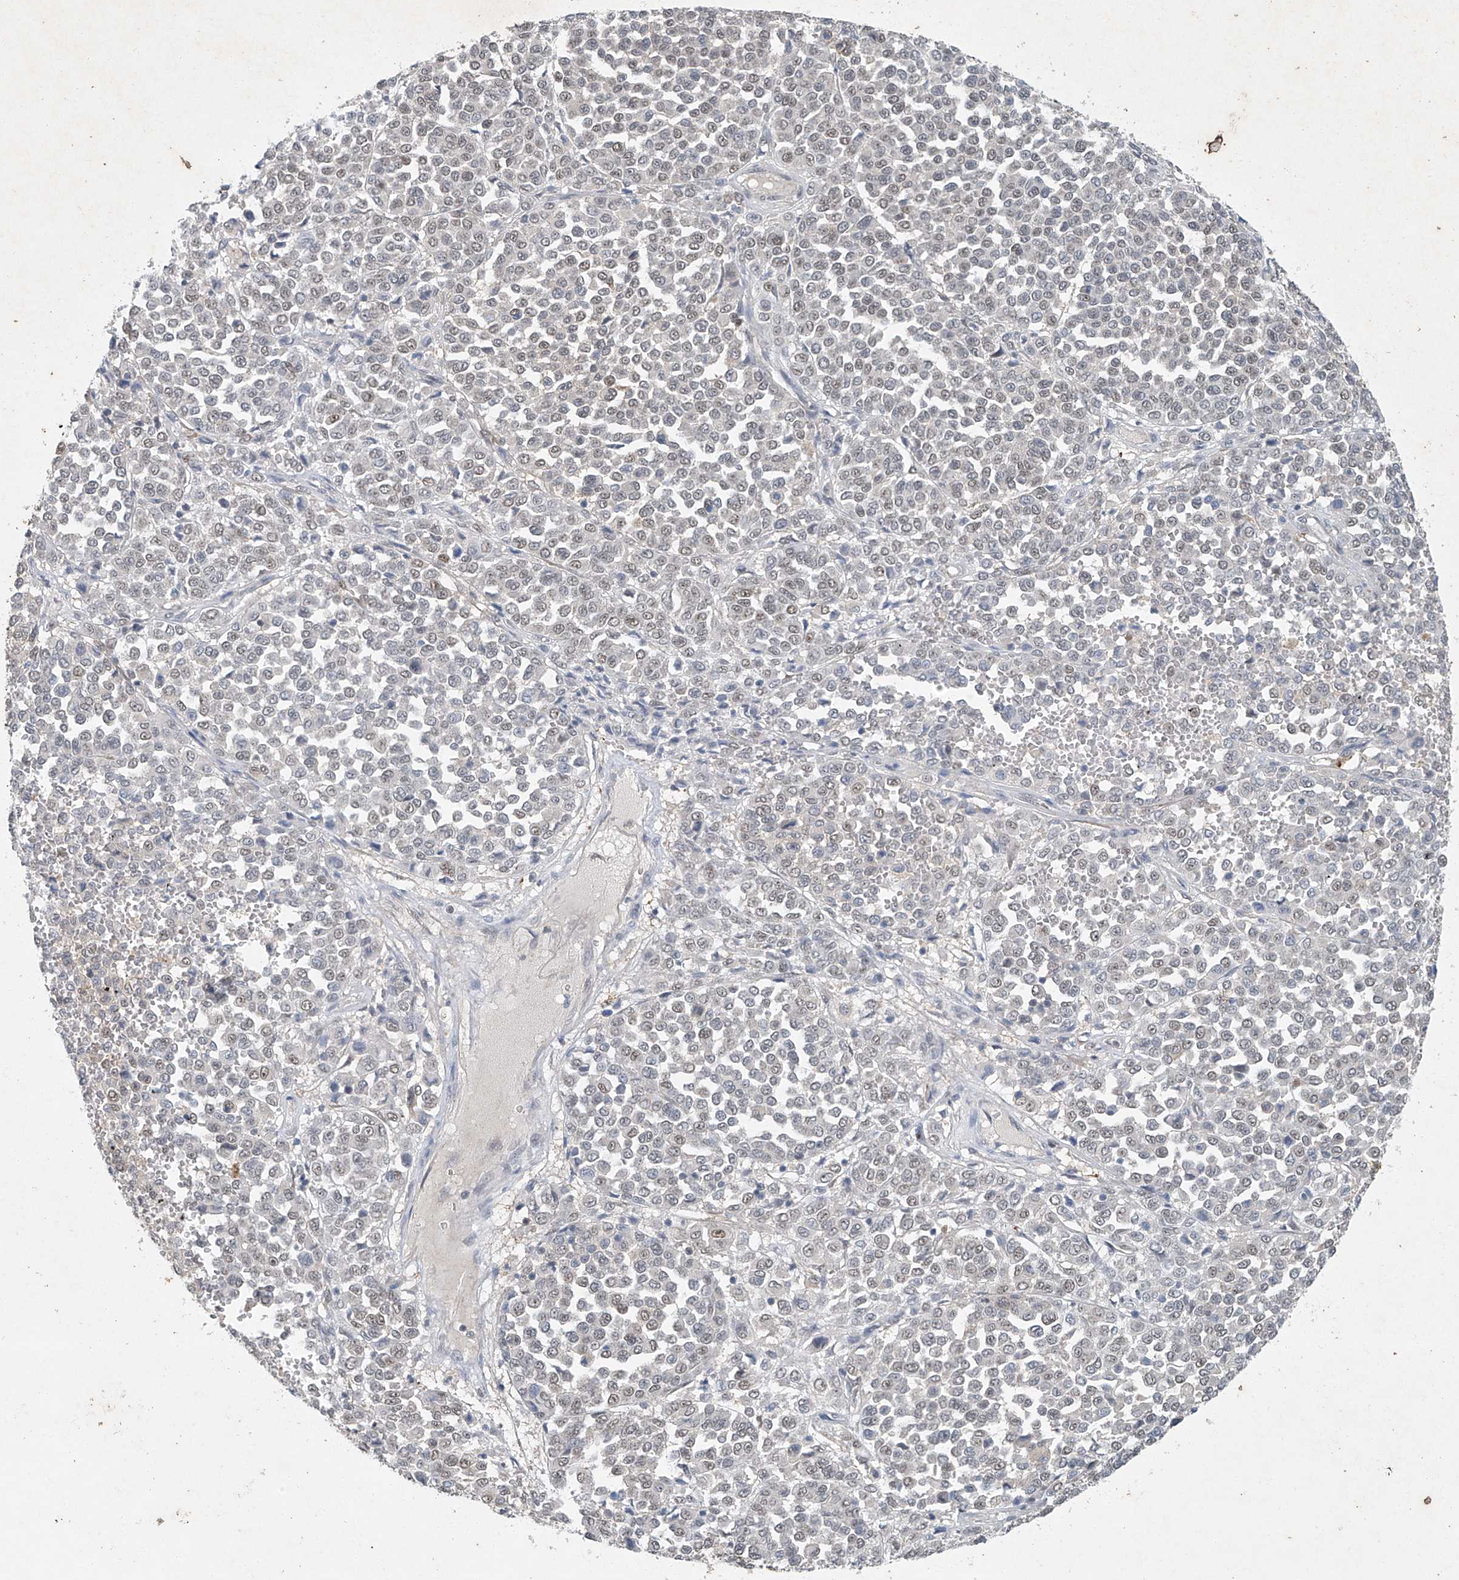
{"staining": {"intensity": "weak", "quantity": "<25%", "location": "nuclear"}, "tissue": "melanoma", "cell_type": "Tumor cells", "image_type": "cancer", "snomed": [{"axis": "morphology", "description": "Malignant melanoma, Metastatic site"}, {"axis": "topography", "description": "Pancreas"}], "caption": "Immunohistochemical staining of human malignant melanoma (metastatic site) shows no significant positivity in tumor cells.", "gene": "TAF8", "patient": {"sex": "female", "age": 30}}